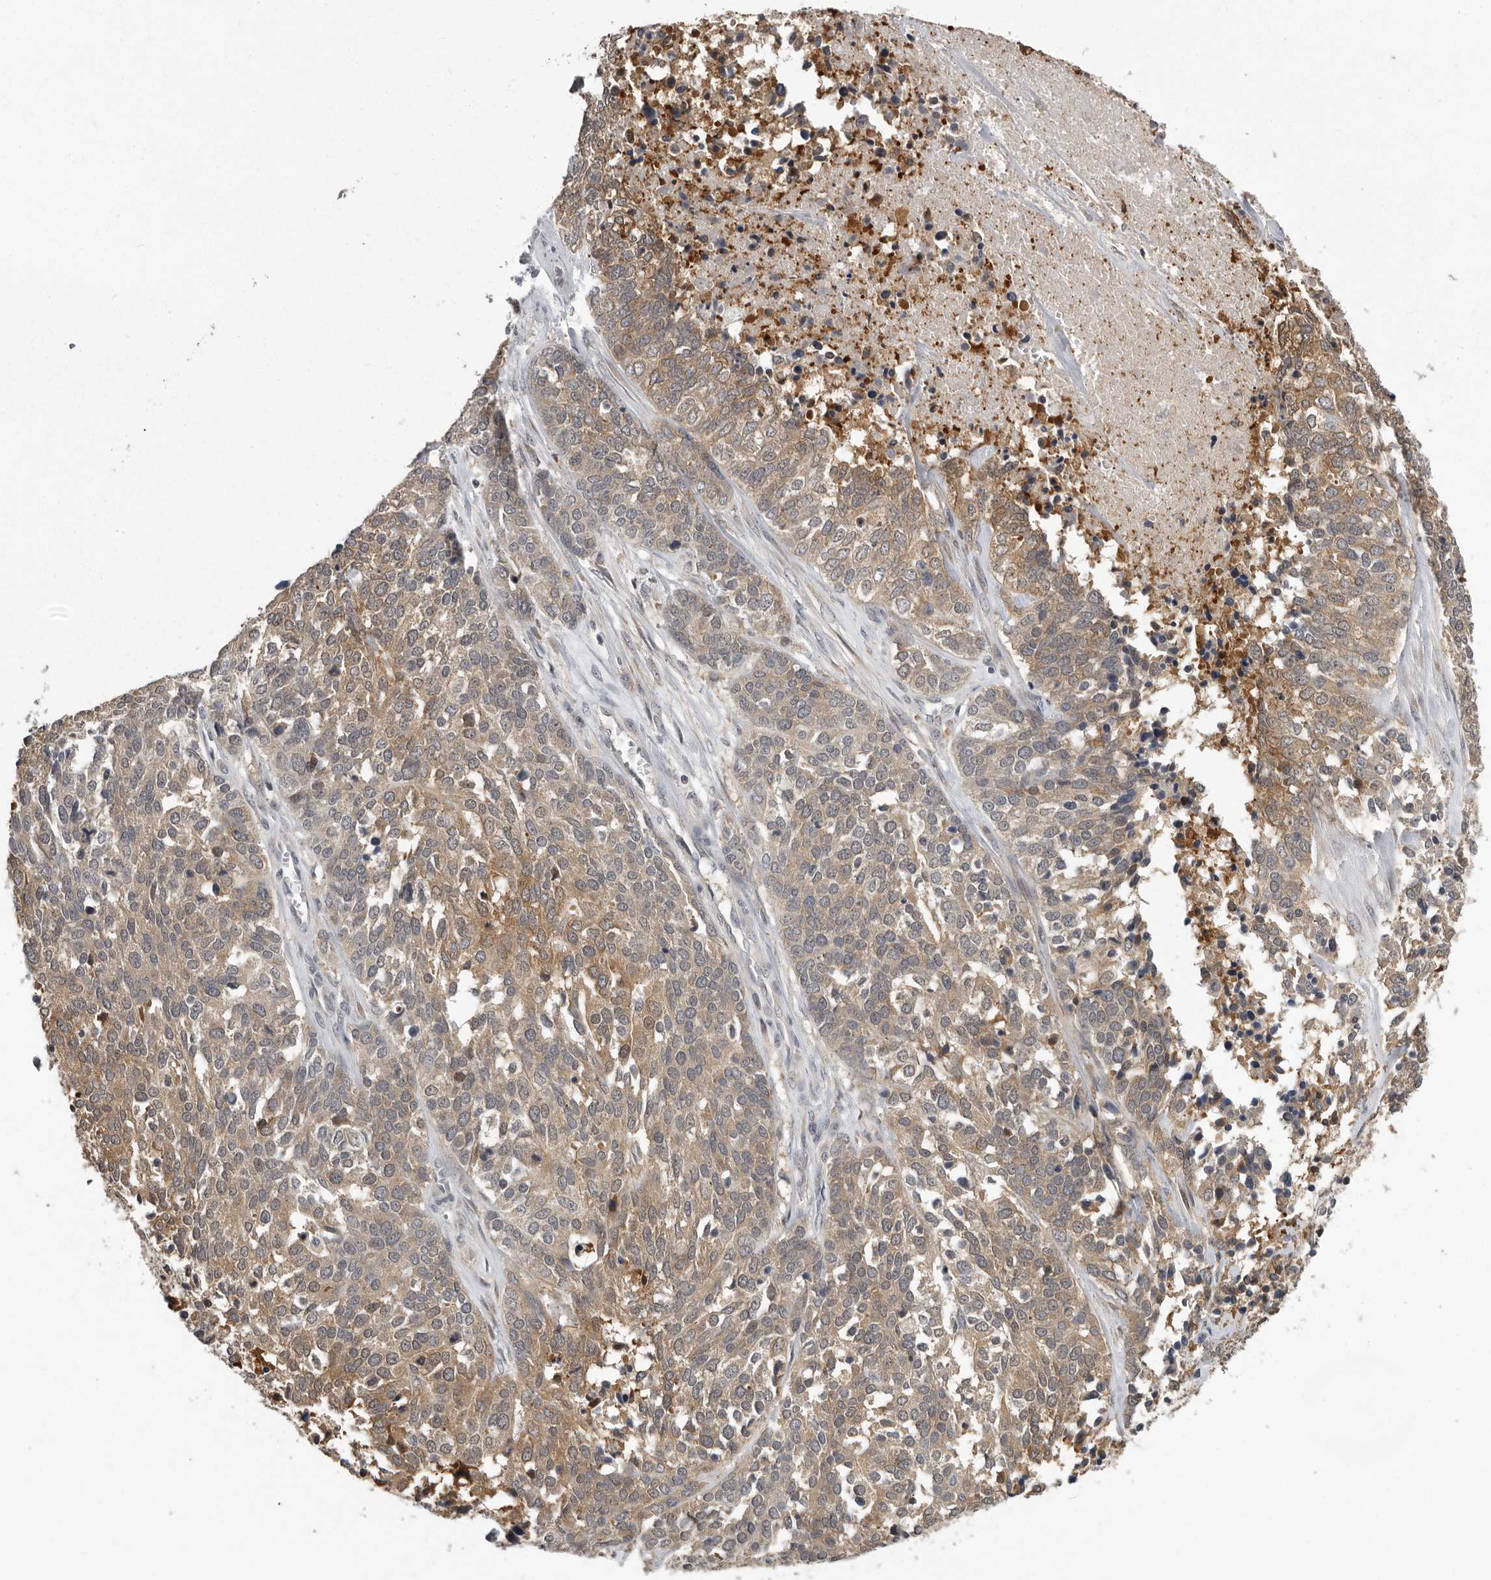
{"staining": {"intensity": "weak", "quantity": ">75%", "location": "cytoplasmic/membranous"}, "tissue": "ovarian cancer", "cell_type": "Tumor cells", "image_type": "cancer", "snomed": [{"axis": "morphology", "description": "Cystadenocarcinoma, serous, NOS"}, {"axis": "topography", "description": "Ovary"}], "caption": "A brown stain shows weak cytoplasmic/membranous staining of a protein in ovarian cancer (serous cystadenocarcinoma) tumor cells.", "gene": "RALGPS2", "patient": {"sex": "female", "age": 44}}